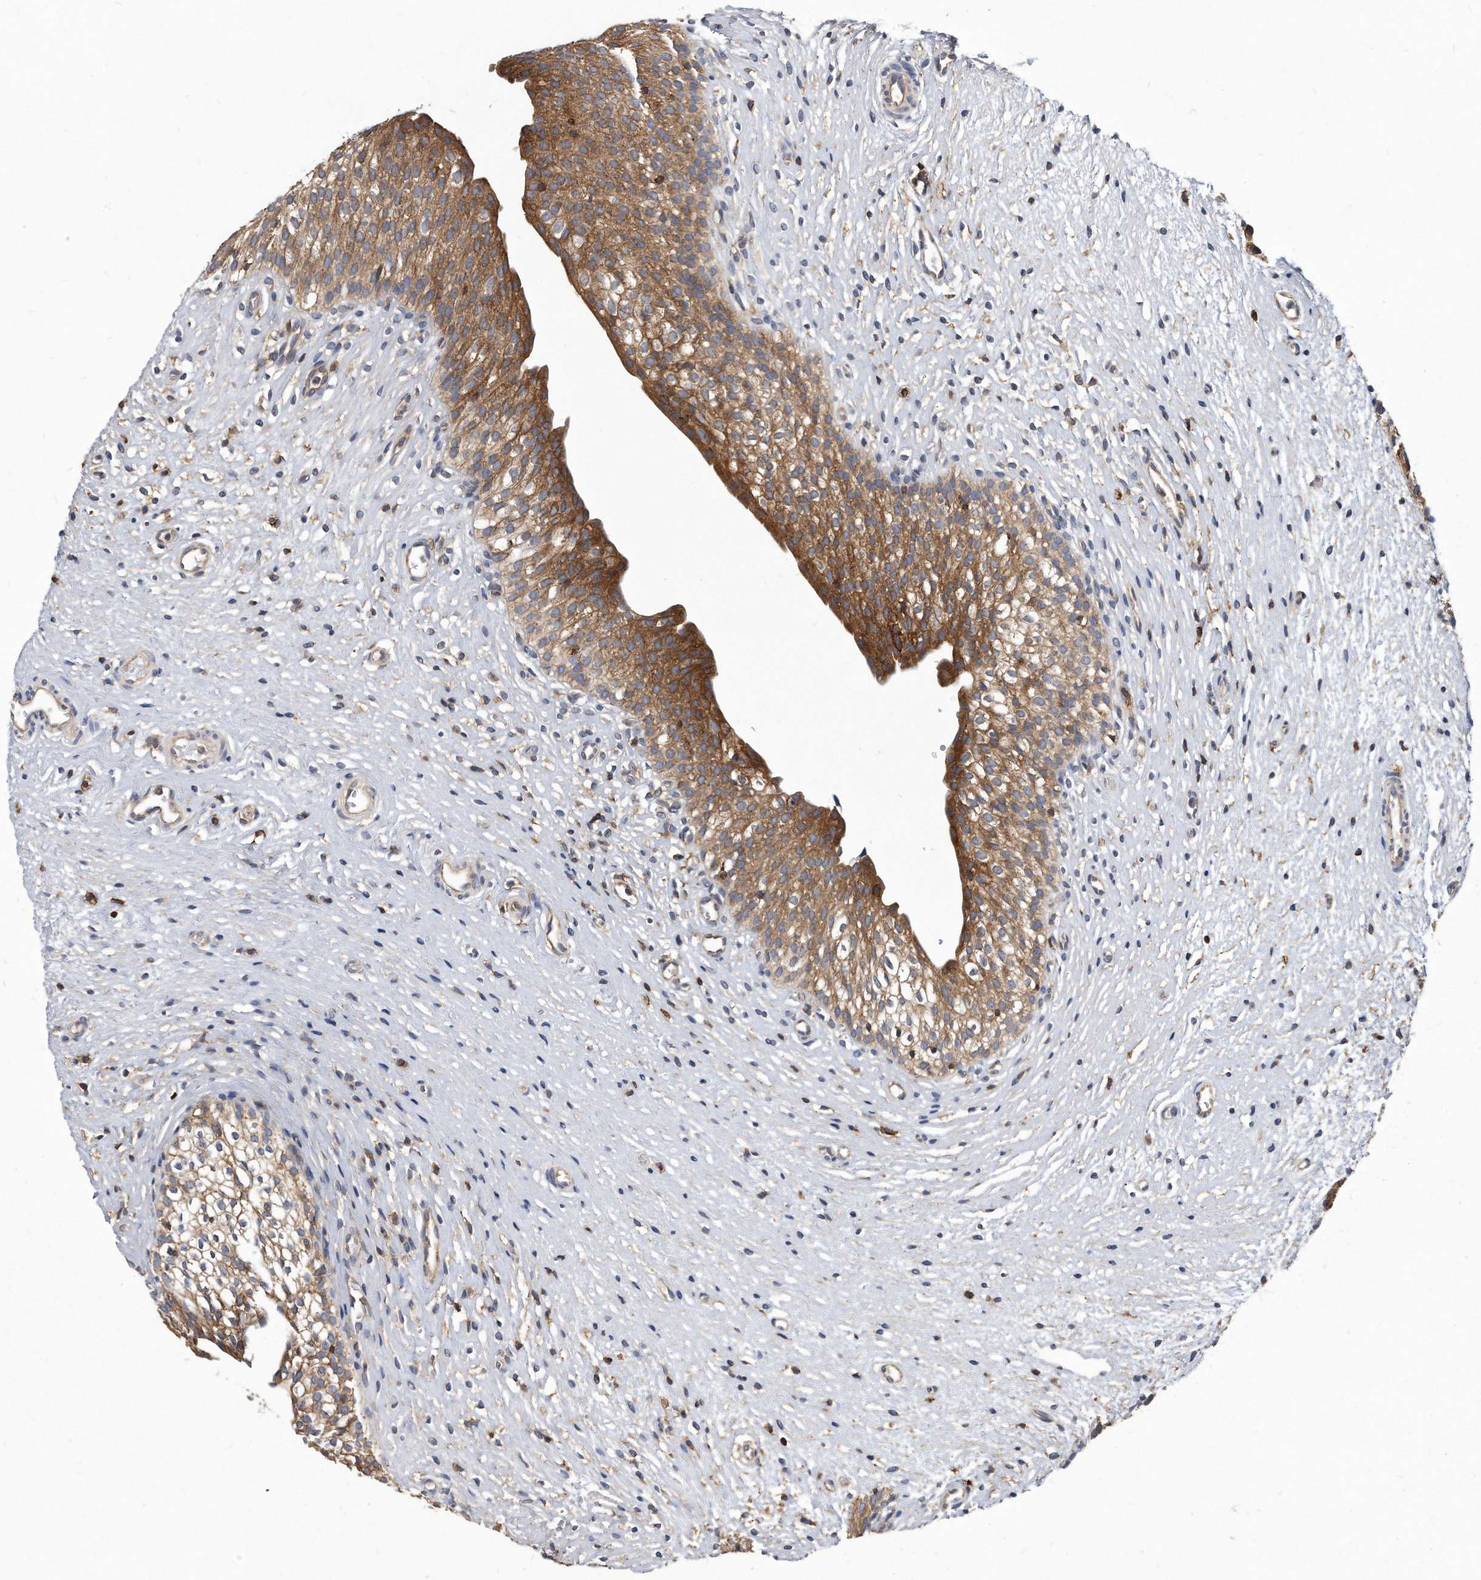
{"staining": {"intensity": "strong", "quantity": "25%-75%", "location": "cytoplasmic/membranous"}, "tissue": "urinary bladder", "cell_type": "Urothelial cells", "image_type": "normal", "snomed": [{"axis": "morphology", "description": "Normal tissue, NOS"}, {"axis": "topography", "description": "Urinary bladder"}], "caption": "Immunohistochemistry photomicrograph of benign urinary bladder: urinary bladder stained using IHC demonstrates high levels of strong protein expression localized specifically in the cytoplasmic/membranous of urothelial cells, appearing as a cytoplasmic/membranous brown color.", "gene": "ATG5", "patient": {"sex": "male", "age": 1}}